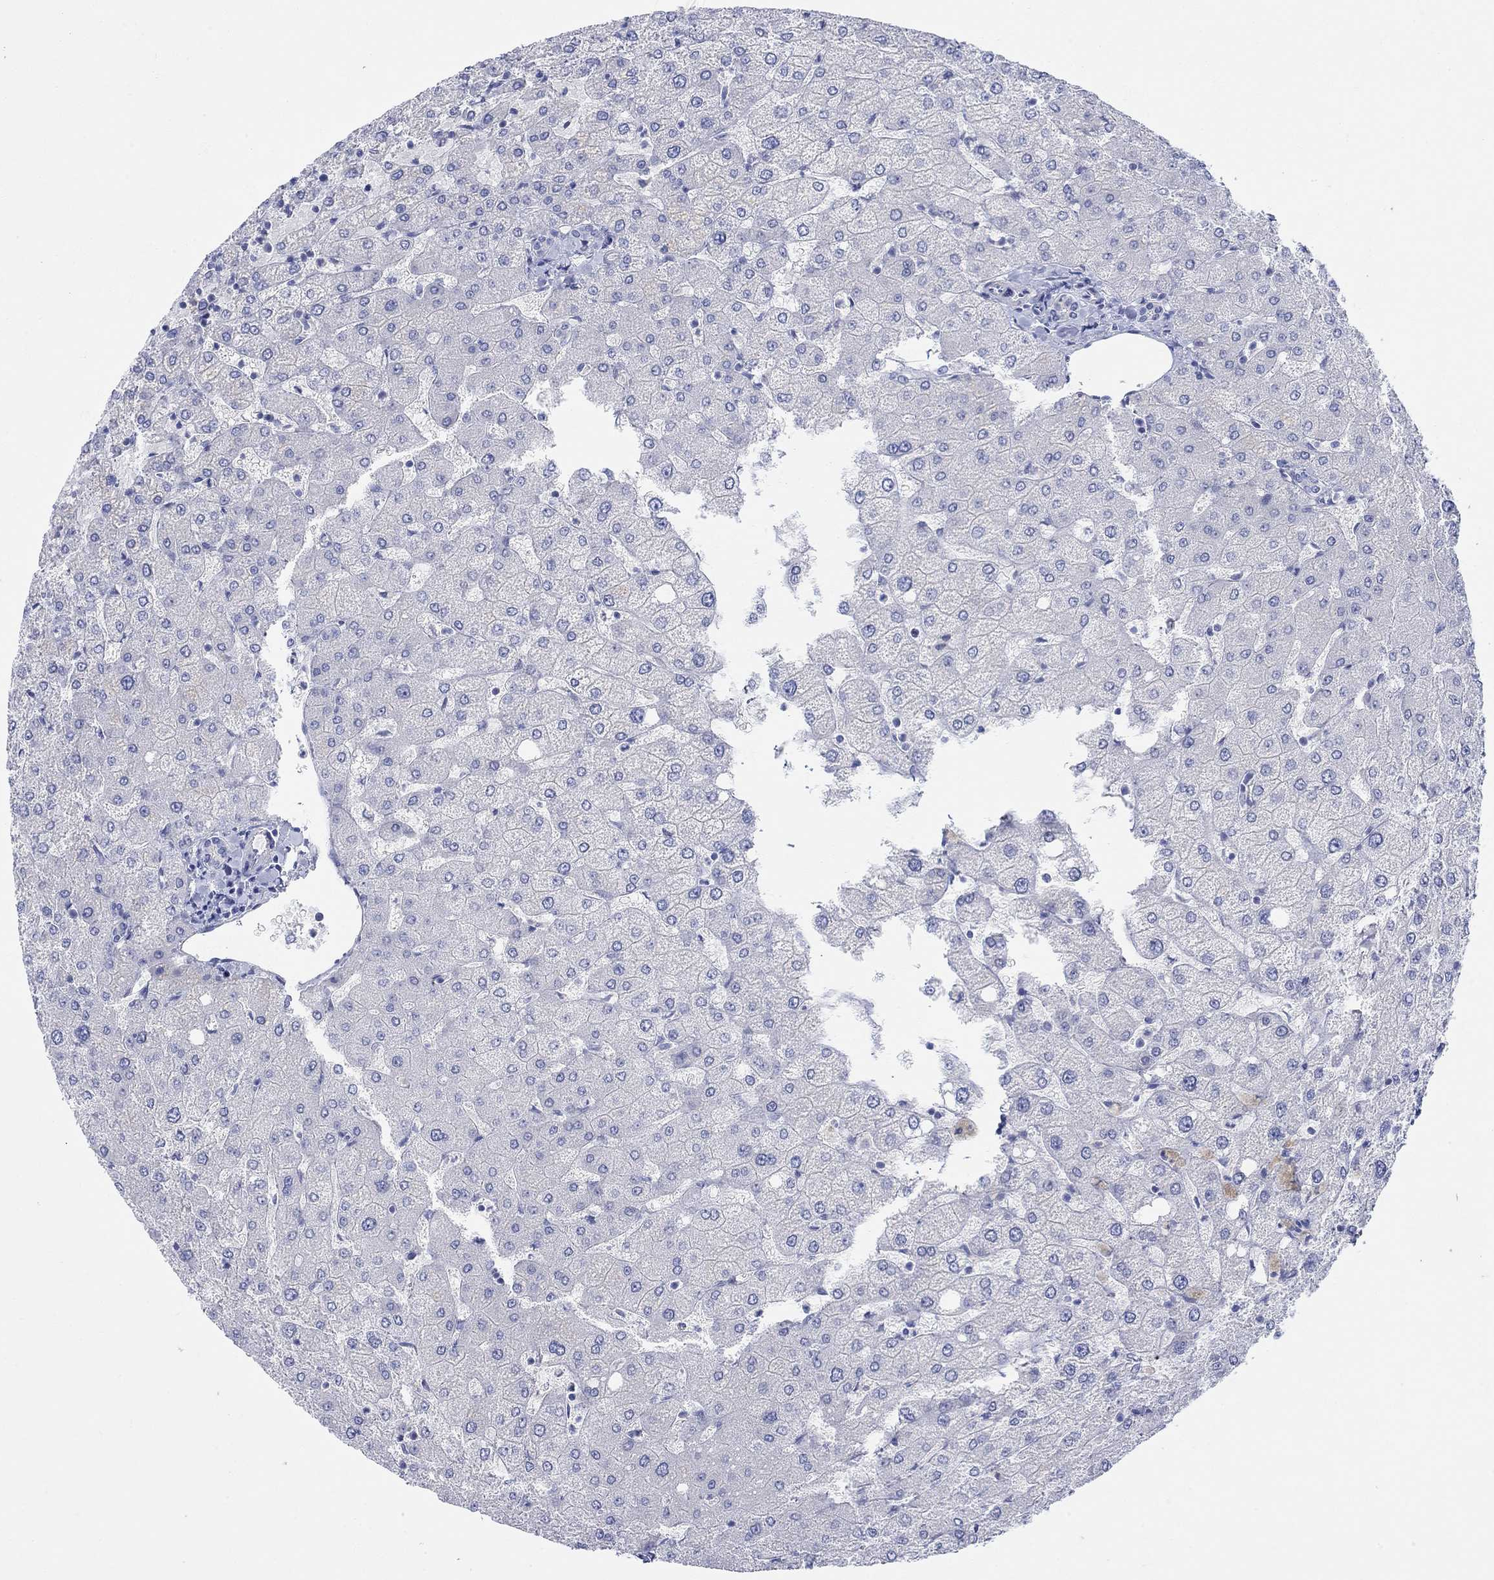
{"staining": {"intensity": "negative", "quantity": "none", "location": "none"}, "tissue": "liver", "cell_type": "Cholangiocytes", "image_type": "normal", "snomed": [{"axis": "morphology", "description": "Normal tissue, NOS"}, {"axis": "topography", "description": "Liver"}], "caption": "DAB immunohistochemical staining of normal liver reveals no significant expression in cholangiocytes. (DAB (3,3'-diaminobenzidine) IHC visualized using brightfield microscopy, high magnification).", "gene": "KRT222", "patient": {"sex": "female", "age": 54}}